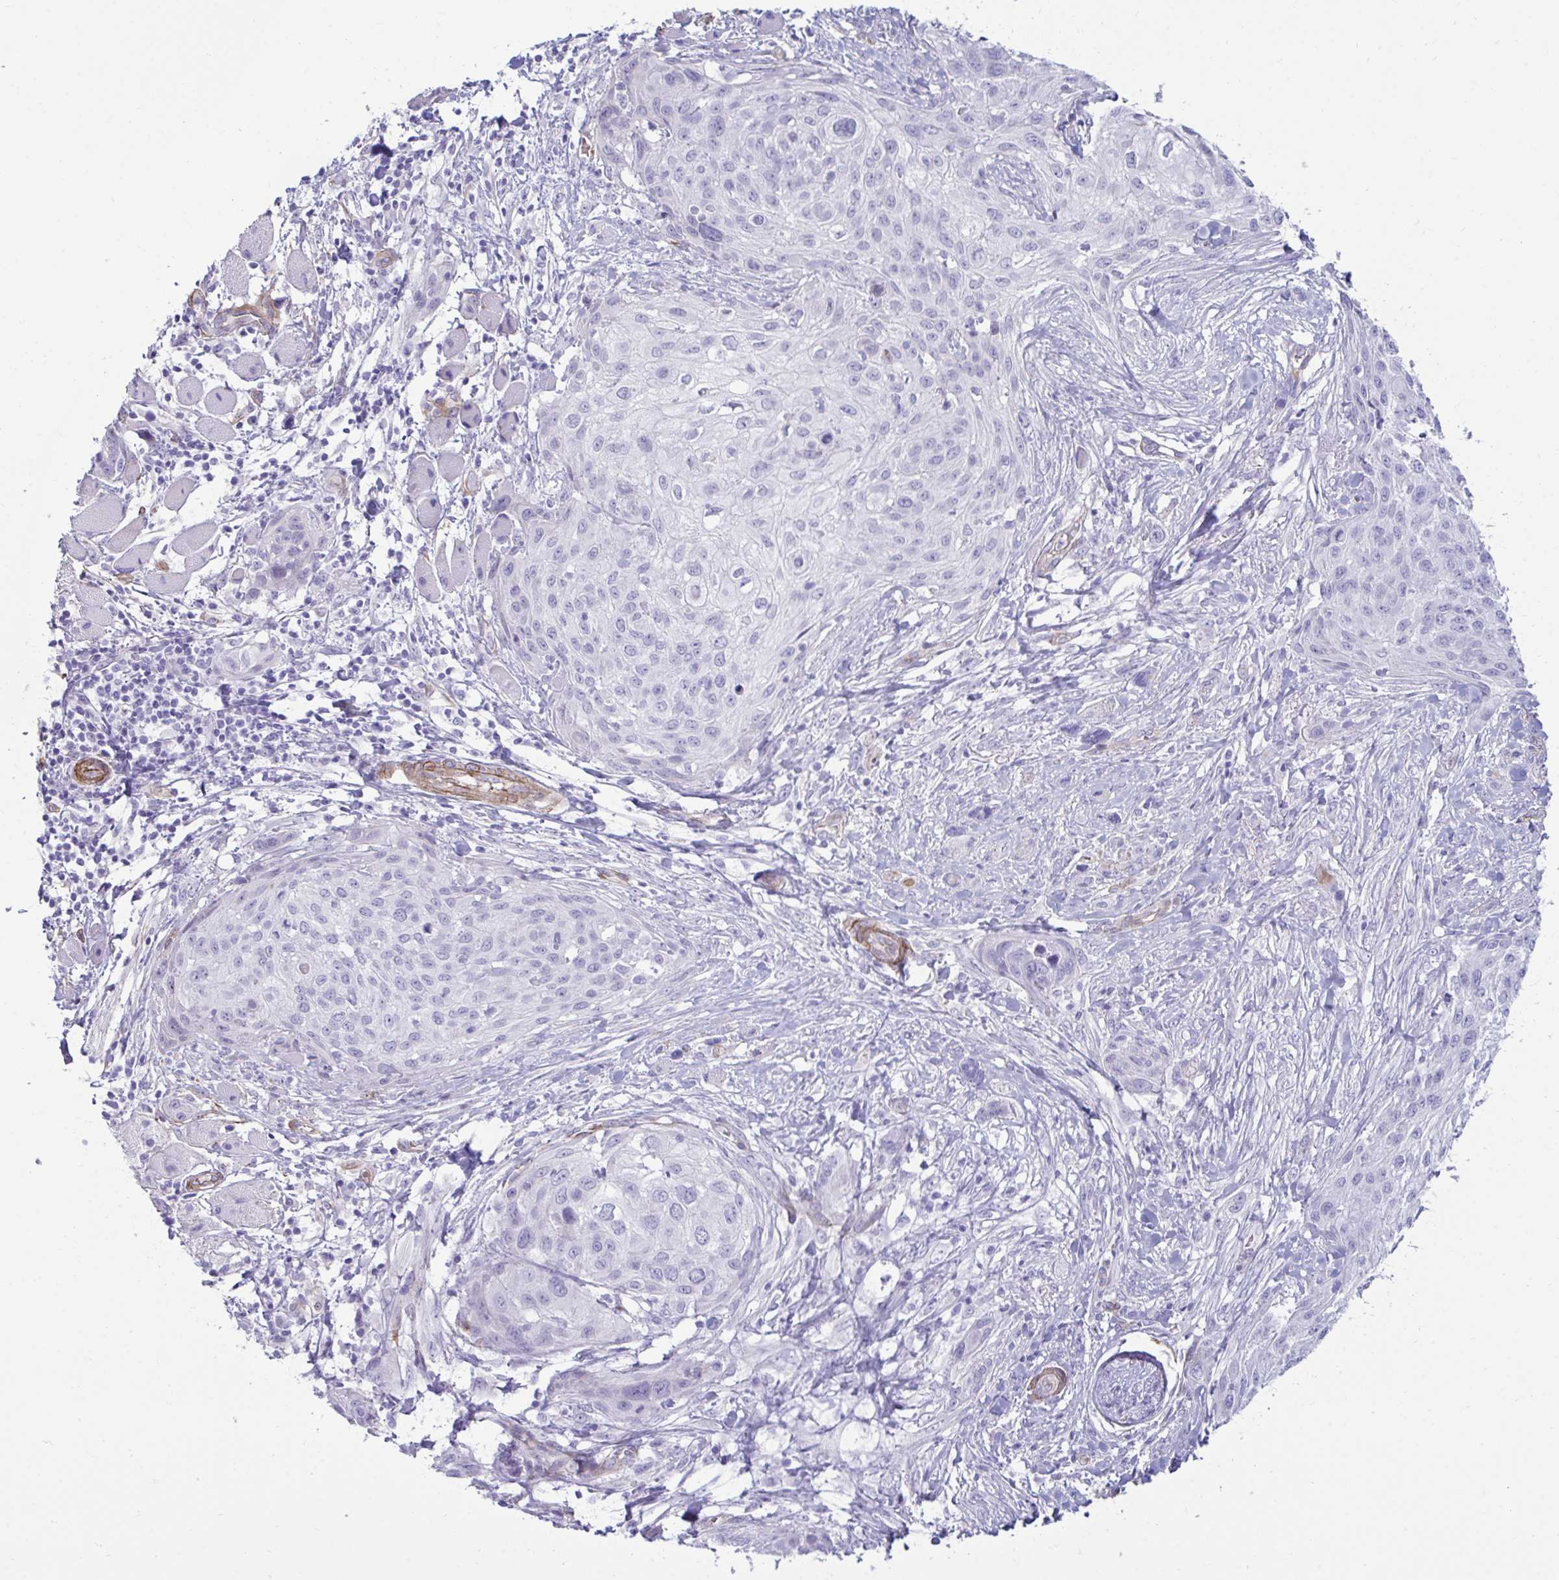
{"staining": {"intensity": "negative", "quantity": "none", "location": "none"}, "tissue": "skin cancer", "cell_type": "Tumor cells", "image_type": "cancer", "snomed": [{"axis": "morphology", "description": "Squamous cell carcinoma, NOS"}, {"axis": "topography", "description": "Skin"}], "caption": "An image of skin cancer (squamous cell carcinoma) stained for a protein demonstrates no brown staining in tumor cells. (DAB immunohistochemistry visualized using brightfield microscopy, high magnification).", "gene": "UBL3", "patient": {"sex": "female", "age": 87}}